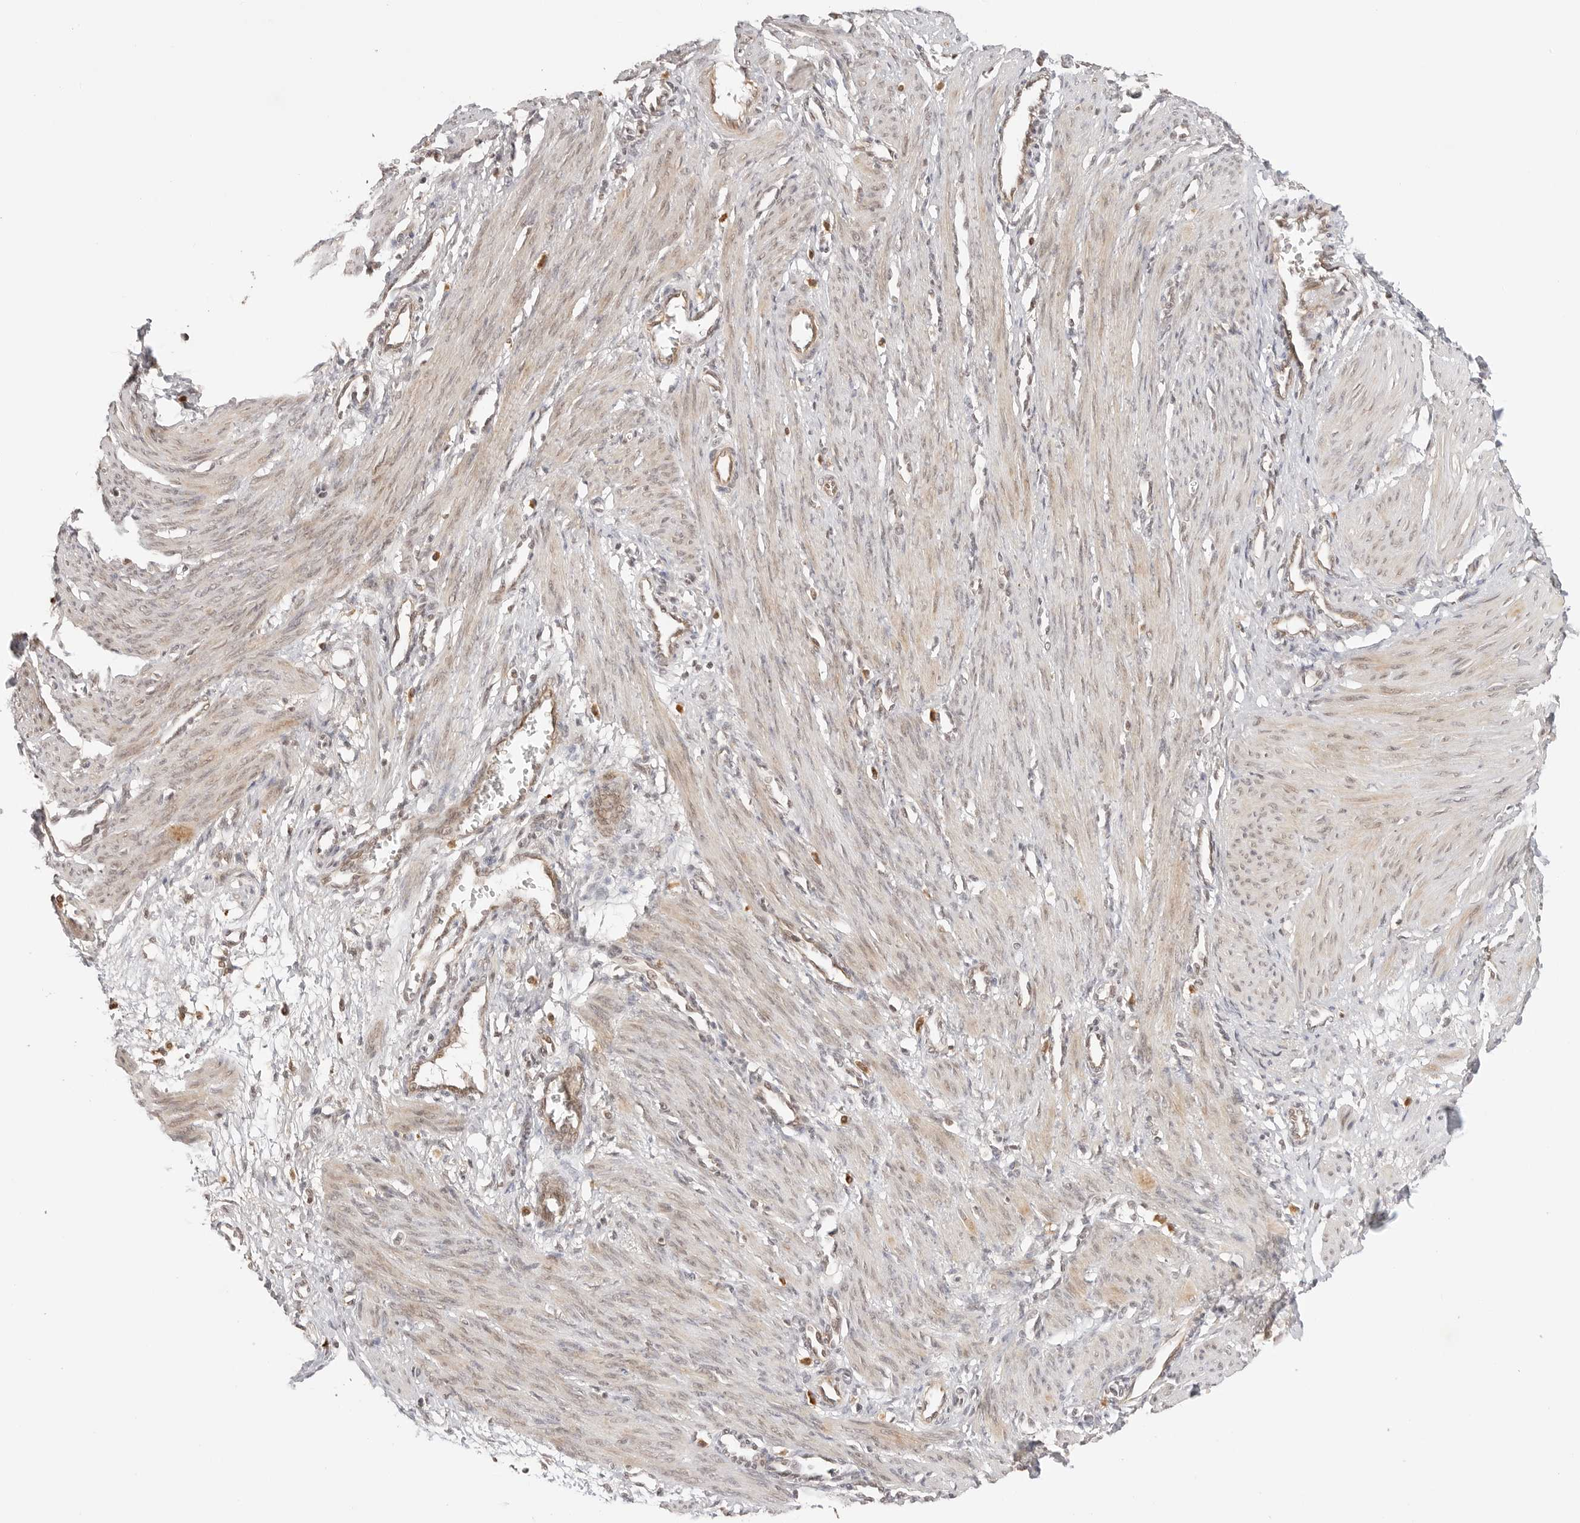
{"staining": {"intensity": "weak", "quantity": ">75%", "location": "cytoplasmic/membranous"}, "tissue": "smooth muscle", "cell_type": "Smooth muscle cells", "image_type": "normal", "snomed": [{"axis": "morphology", "description": "Normal tissue, NOS"}, {"axis": "topography", "description": "Endometrium"}], "caption": "The micrograph displays staining of unremarkable smooth muscle, revealing weak cytoplasmic/membranous protein positivity (brown color) within smooth muscle cells. Nuclei are stained in blue.", "gene": "GPR34", "patient": {"sex": "female", "age": 33}}